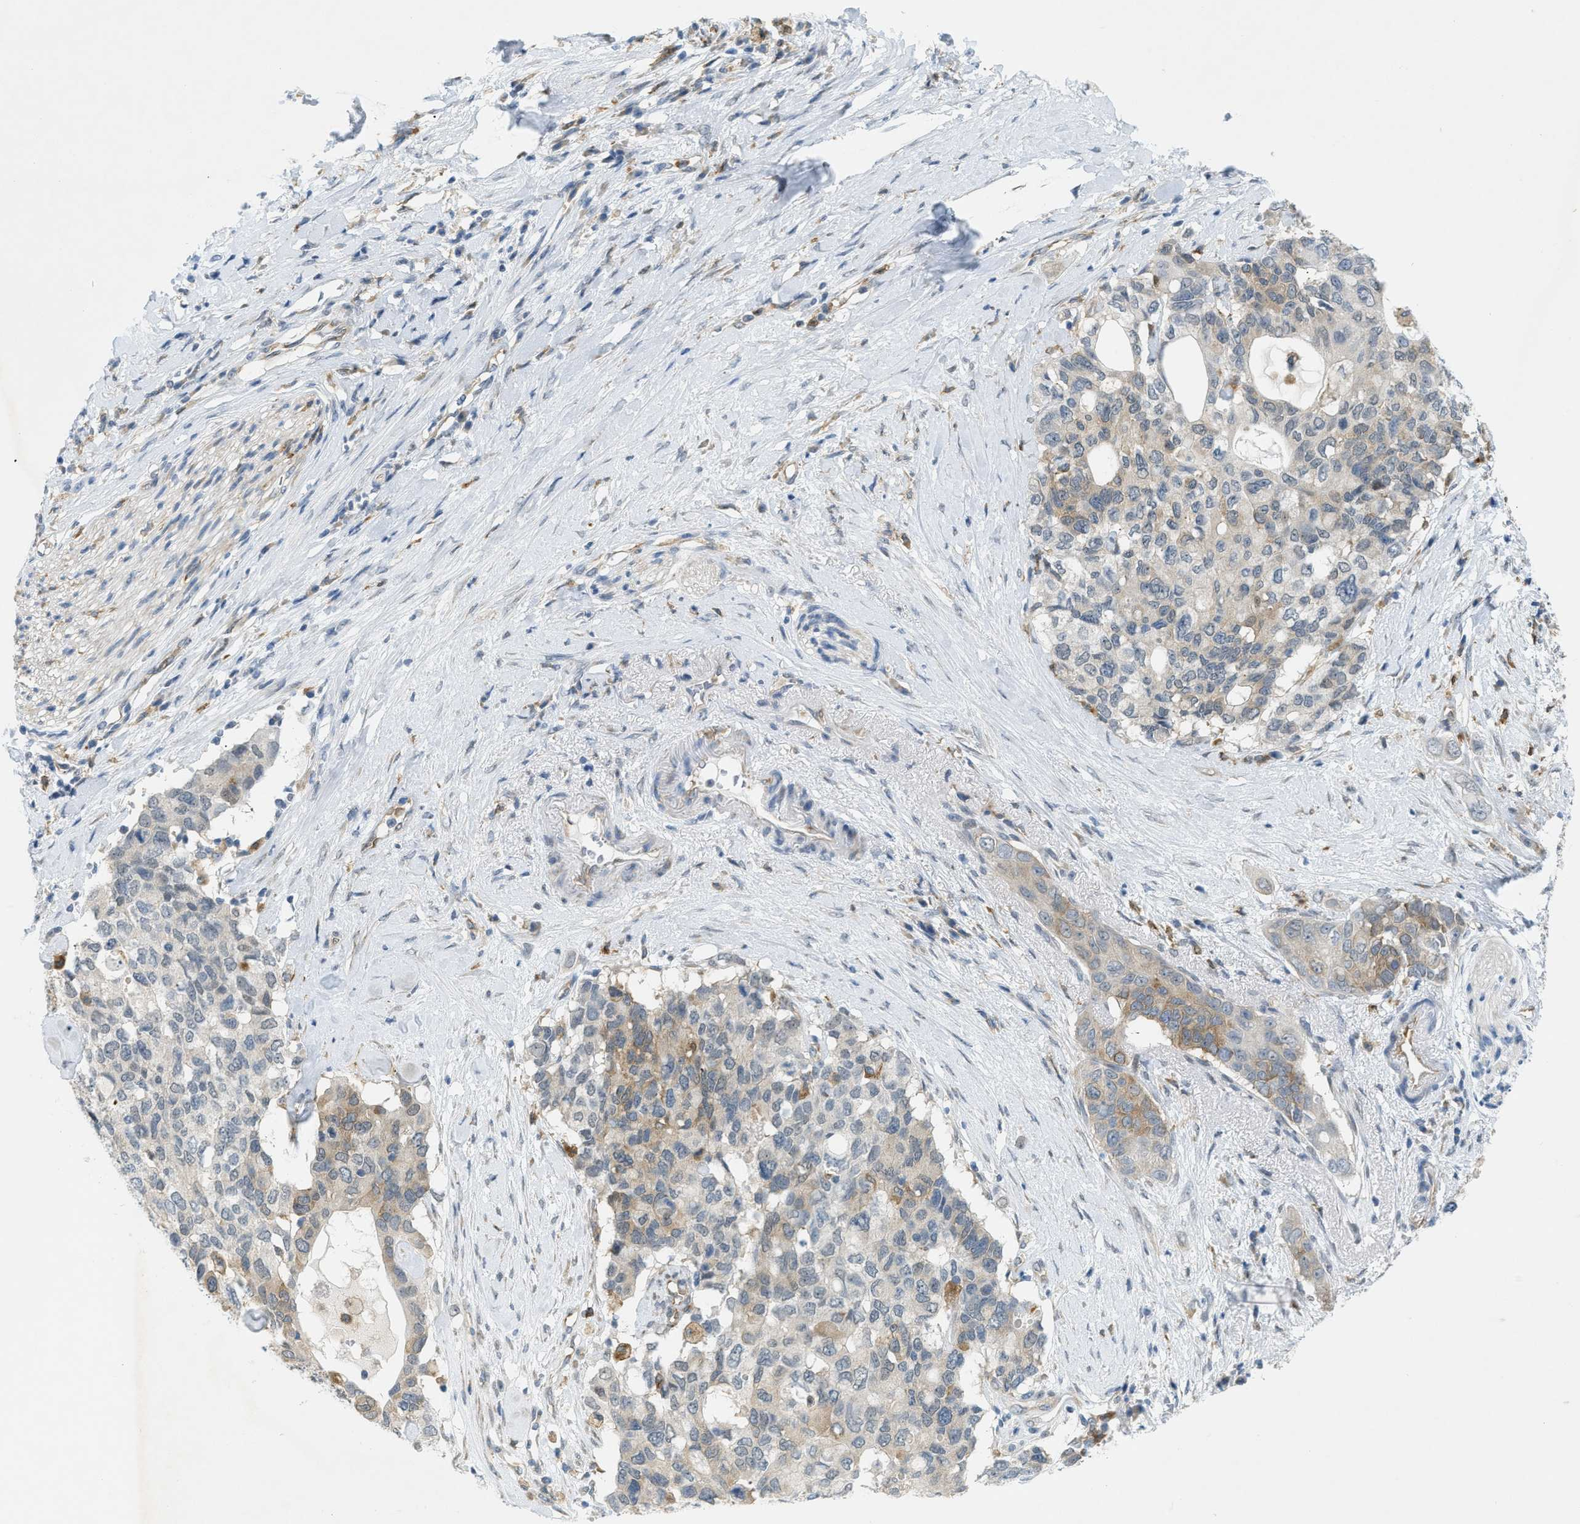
{"staining": {"intensity": "moderate", "quantity": "<25%", "location": "cytoplasmic/membranous"}, "tissue": "pancreatic cancer", "cell_type": "Tumor cells", "image_type": "cancer", "snomed": [{"axis": "morphology", "description": "Adenocarcinoma, NOS"}, {"axis": "topography", "description": "Pancreas"}], "caption": "There is low levels of moderate cytoplasmic/membranous staining in tumor cells of pancreatic adenocarcinoma, as demonstrated by immunohistochemical staining (brown color).", "gene": "ZNF408", "patient": {"sex": "female", "age": 56}}